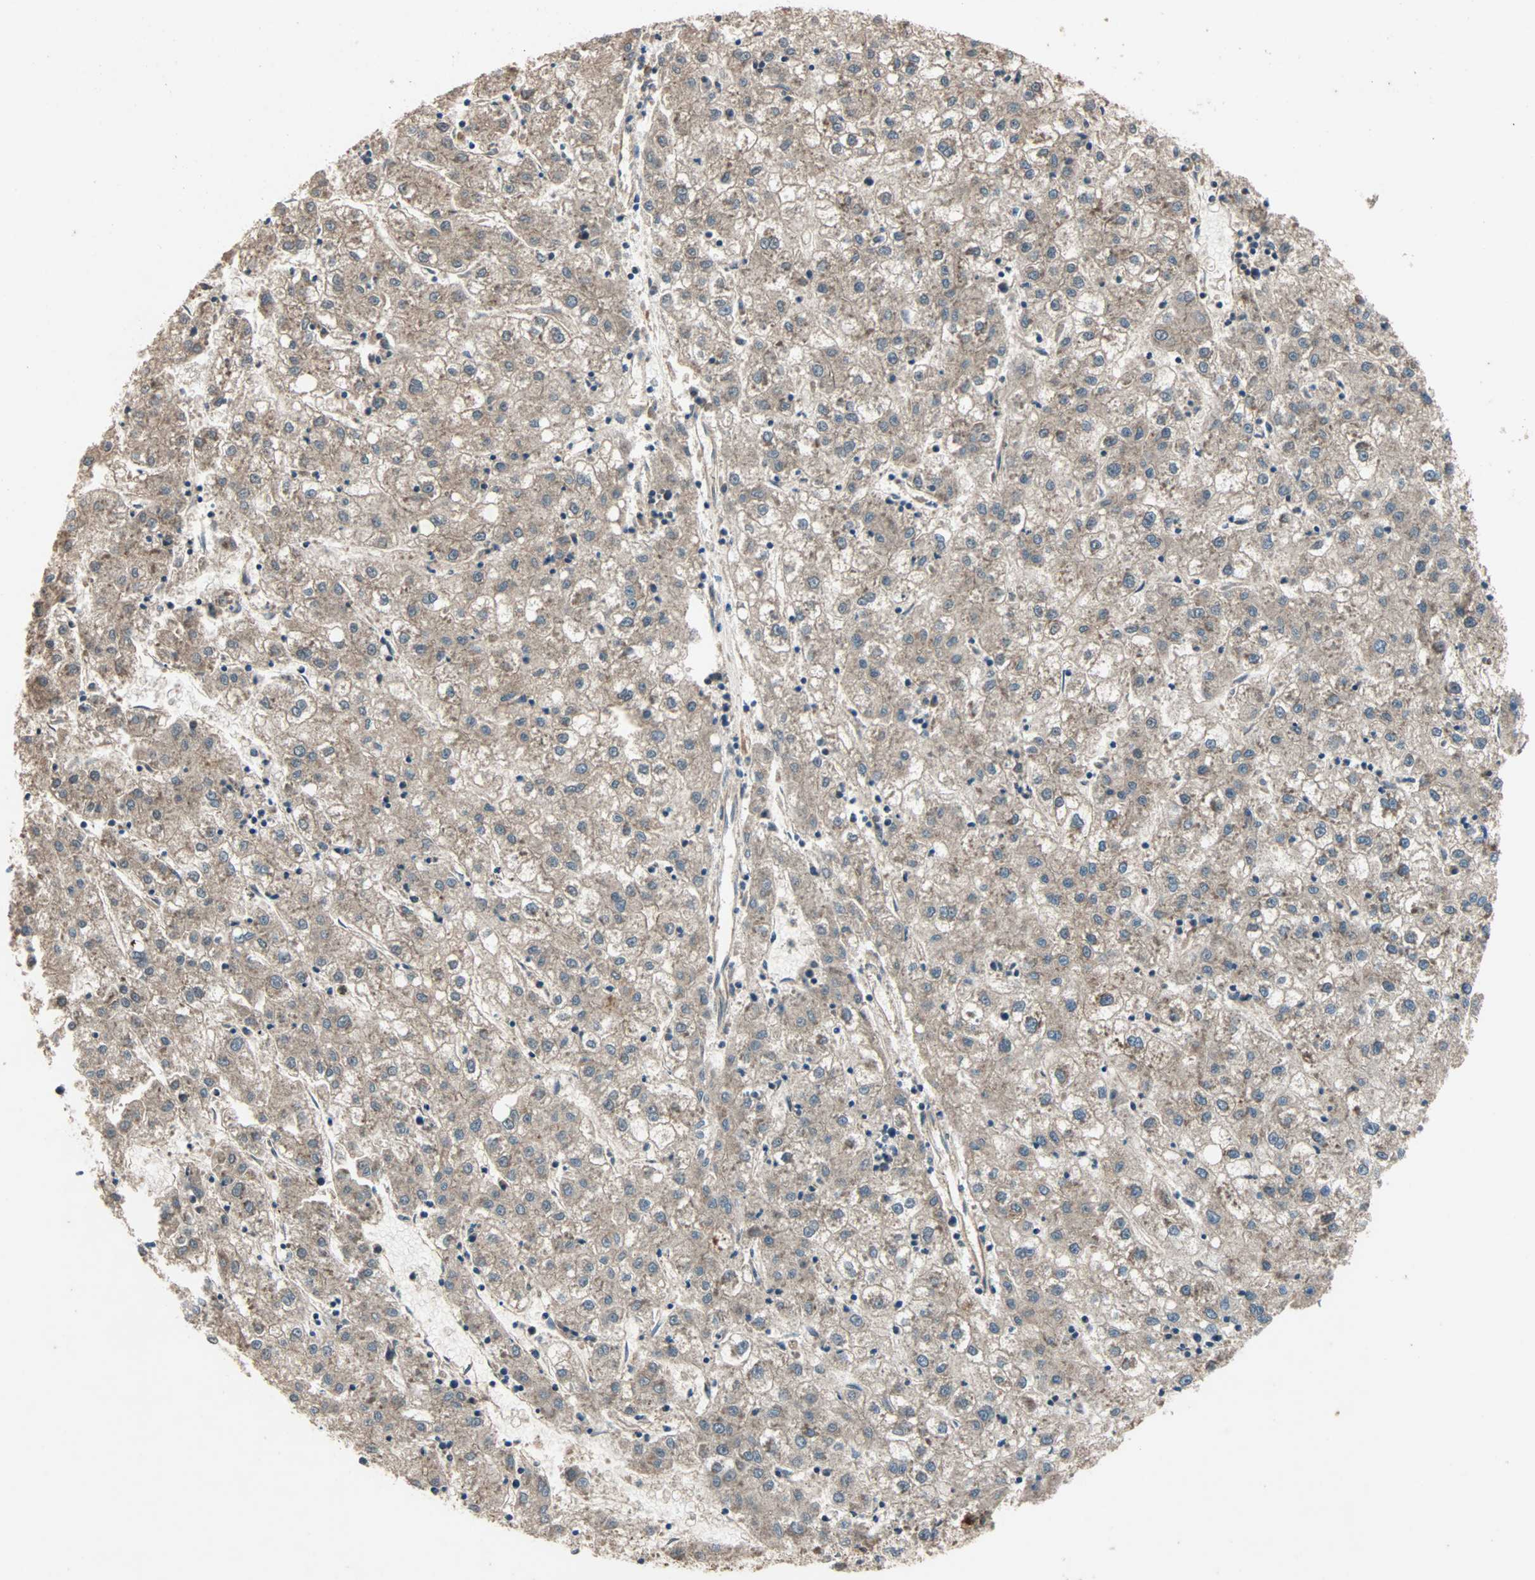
{"staining": {"intensity": "moderate", "quantity": ">75%", "location": "cytoplasmic/membranous"}, "tissue": "liver cancer", "cell_type": "Tumor cells", "image_type": "cancer", "snomed": [{"axis": "morphology", "description": "Carcinoma, Hepatocellular, NOS"}, {"axis": "topography", "description": "Liver"}], "caption": "Hepatocellular carcinoma (liver) stained for a protein reveals moderate cytoplasmic/membranous positivity in tumor cells.", "gene": "GCK", "patient": {"sex": "male", "age": 72}}